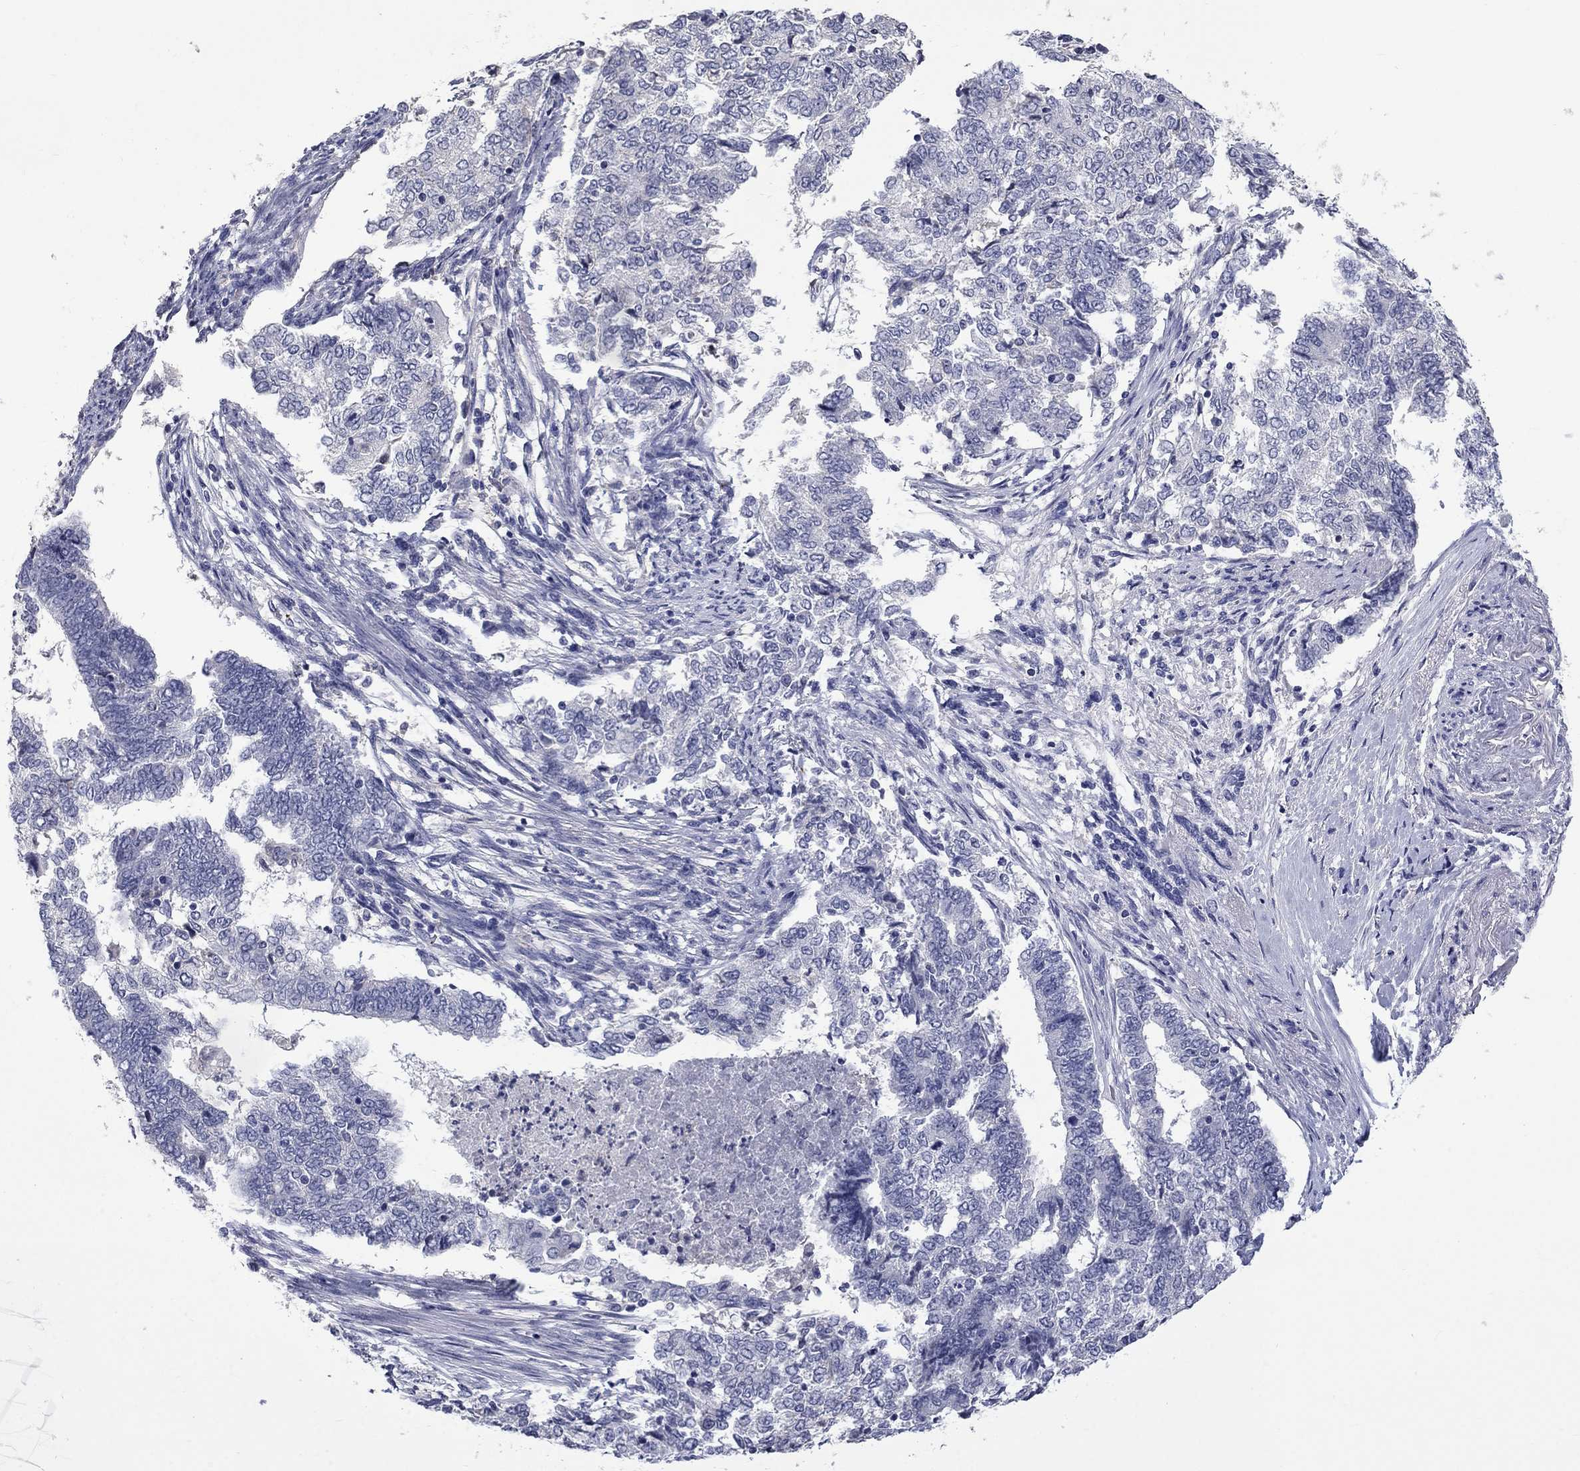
{"staining": {"intensity": "negative", "quantity": "none", "location": "none"}, "tissue": "endometrial cancer", "cell_type": "Tumor cells", "image_type": "cancer", "snomed": [{"axis": "morphology", "description": "Adenocarcinoma, NOS"}, {"axis": "topography", "description": "Endometrium"}], "caption": "Endometrial cancer (adenocarcinoma) stained for a protein using immunohistochemistry demonstrates no expression tumor cells.", "gene": "PLEK", "patient": {"sex": "female", "age": 65}}